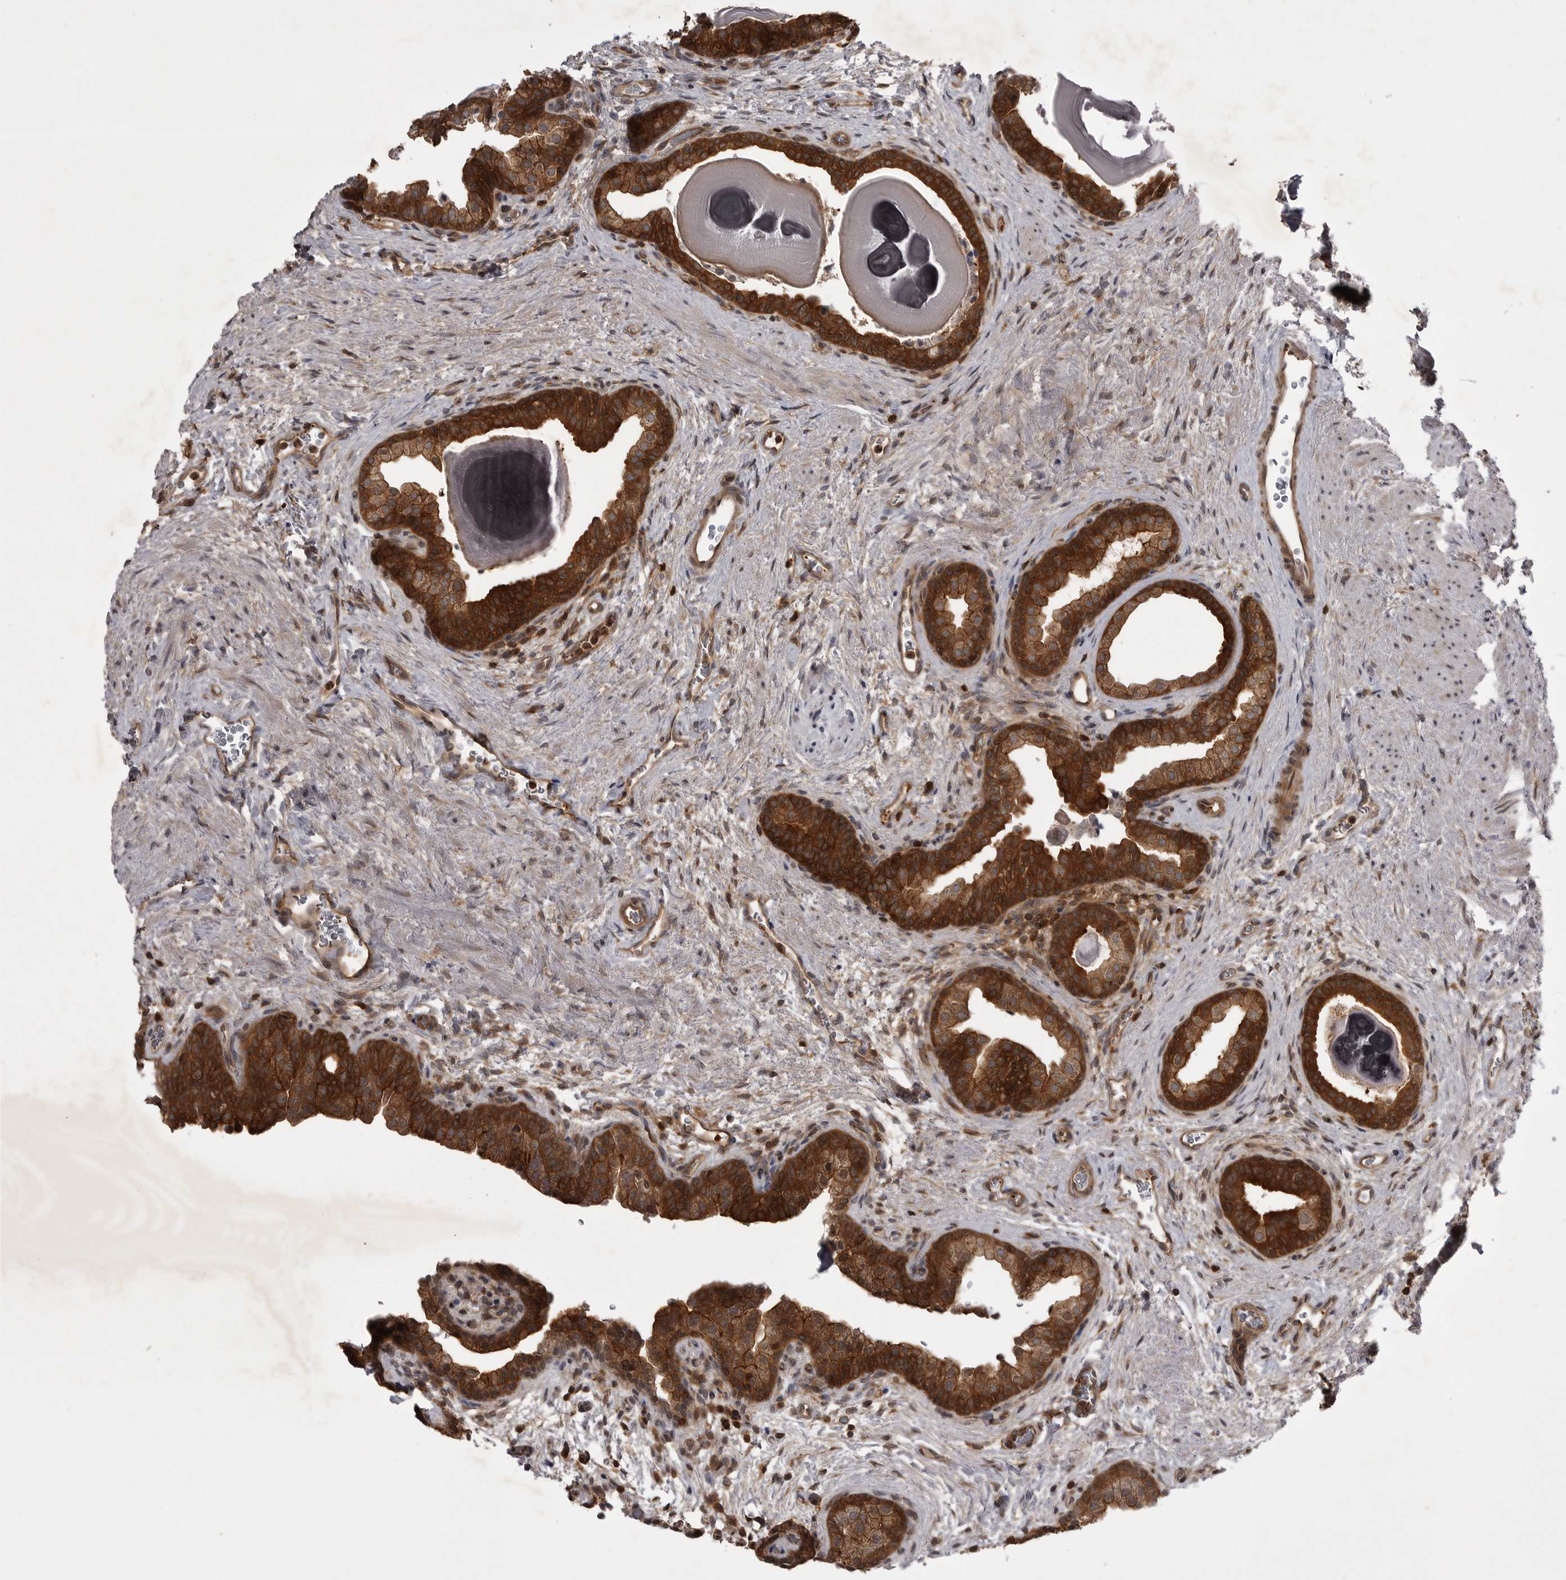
{"staining": {"intensity": "strong", "quantity": ">75%", "location": "cytoplasmic/membranous"}, "tissue": "prostate", "cell_type": "Glandular cells", "image_type": "normal", "snomed": [{"axis": "morphology", "description": "Normal tissue, NOS"}, {"axis": "topography", "description": "Prostate"}], "caption": "Brown immunohistochemical staining in unremarkable prostate exhibits strong cytoplasmic/membranous positivity in about >75% of glandular cells. (DAB (3,3'-diaminobenzidine) = brown stain, brightfield microscopy at high magnification).", "gene": "STK24", "patient": {"sex": "male", "age": 48}}